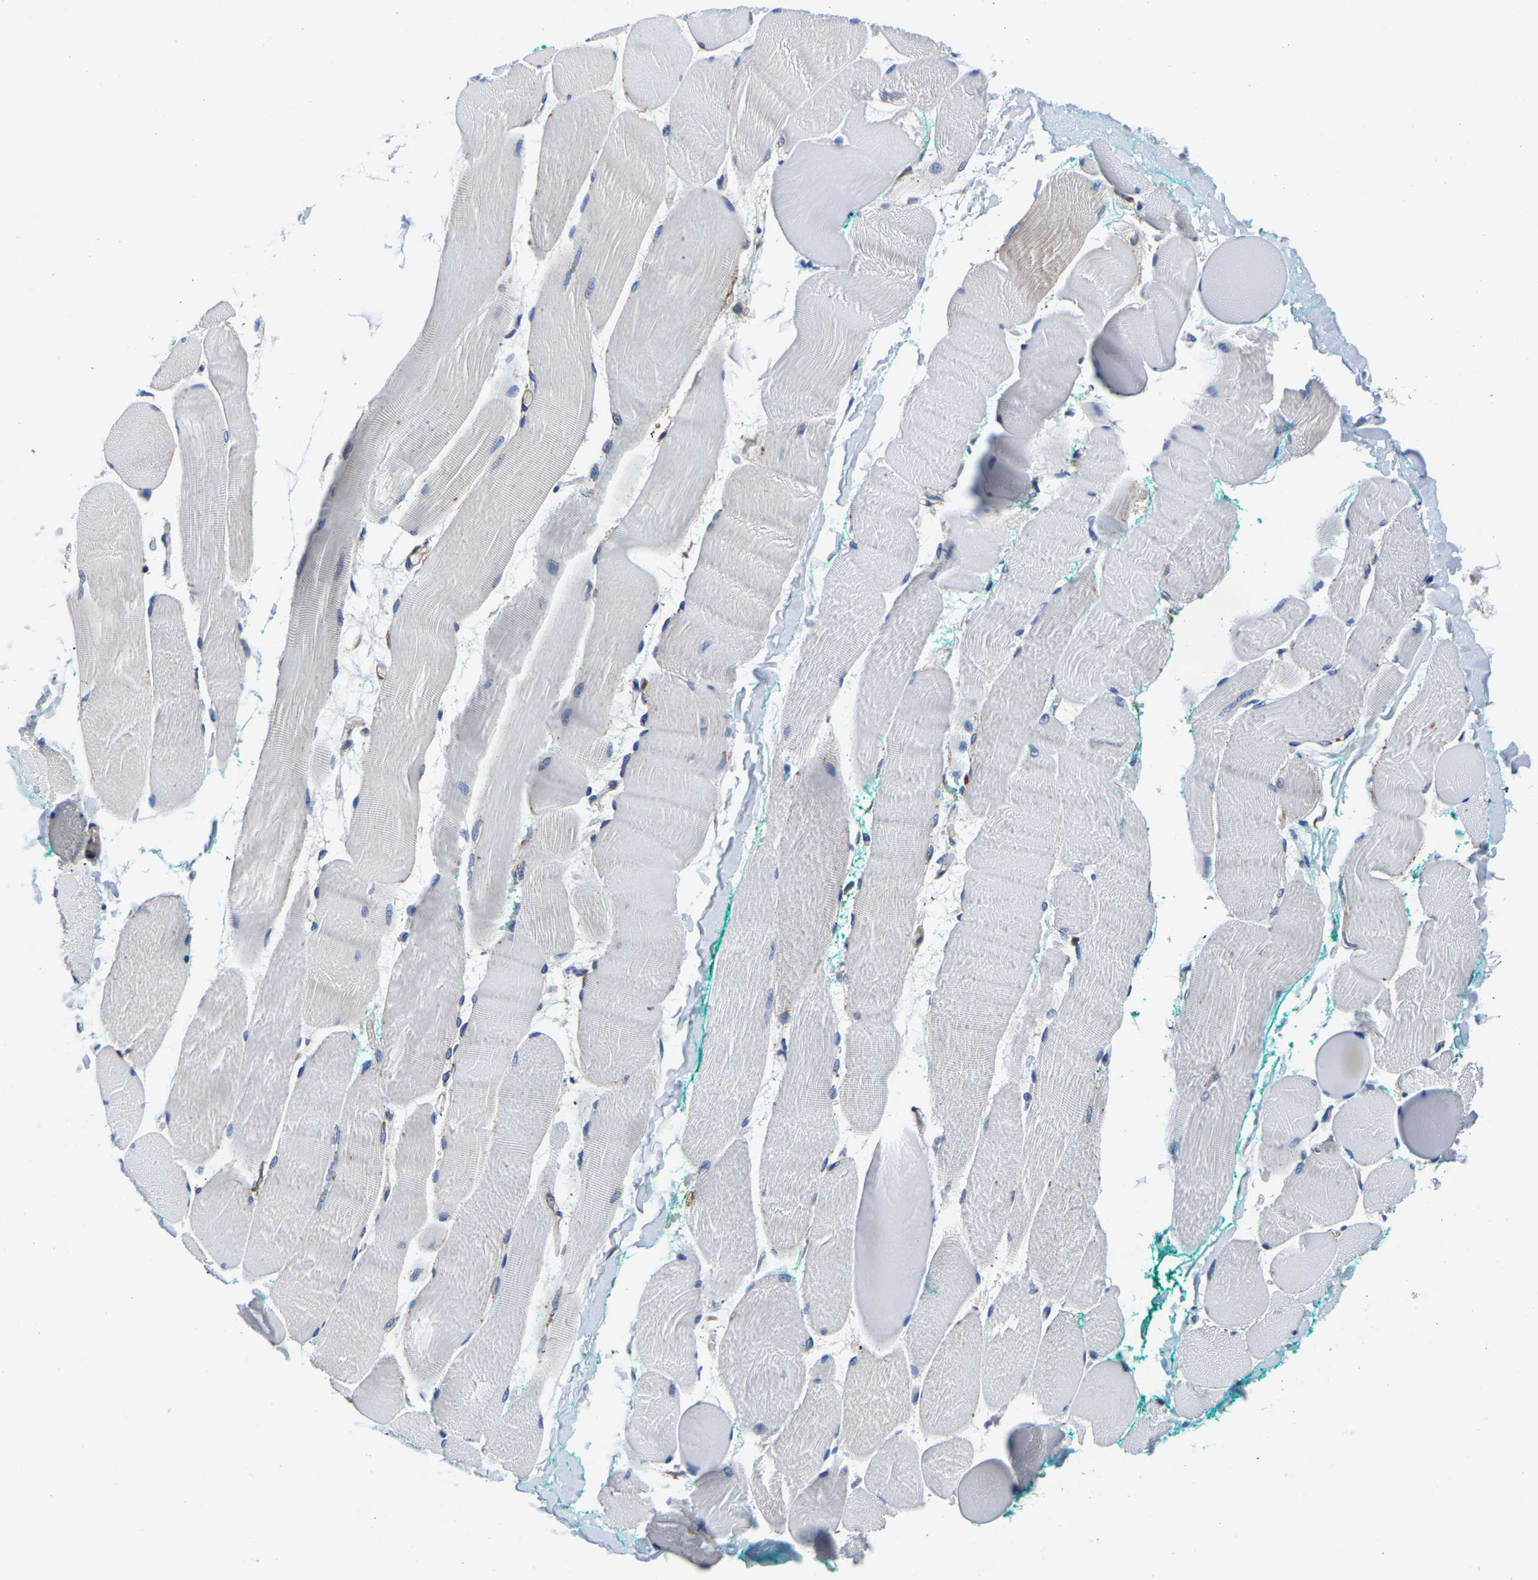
{"staining": {"intensity": "negative", "quantity": "none", "location": "none"}, "tissue": "skeletal muscle", "cell_type": "Myocytes", "image_type": "normal", "snomed": [{"axis": "morphology", "description": "Normal tissue, NOS"}, {"axis": "morphology", "description": "Squamous cell carcinoma, NOS"}, {"axis": "topography", "description": "Skeletal muscle"}], "caption": "High magnification brightfield microscopy of unremarkable skeletal muscle stained with DAB (brown) and counterstained with hematoxylin (blue): myocytes show no significant positivity.", "gene": "TFG", "patient": {"sex": "male", "age": 51}}